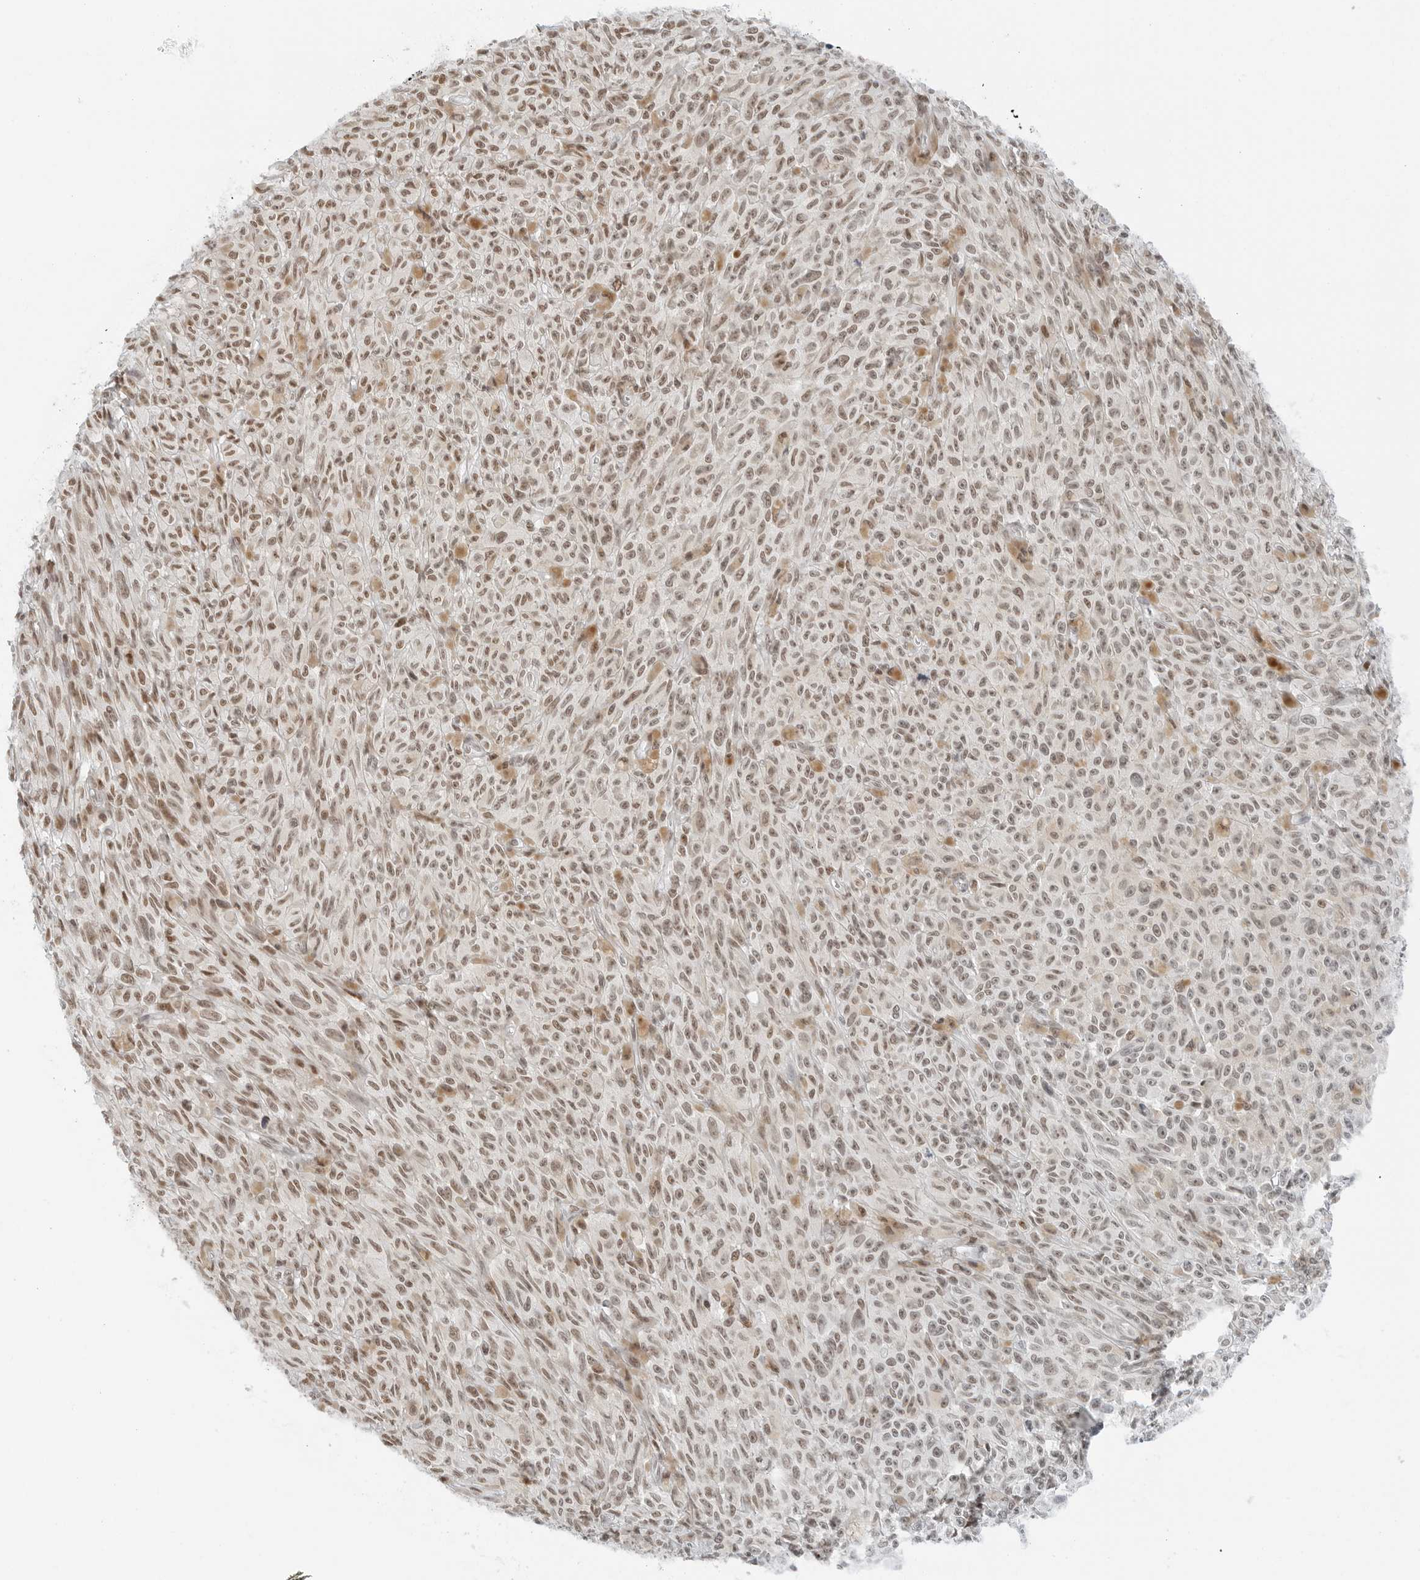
{"staining": {"intensity": "weak", "quantity": ">75%", "location": "nuclear"}, "tissue": "melanoma", "cell_type": "Tumor cells", "image_type": "cancer", "snomed": [{"axis": "morphology", "description": "Malignant melanoma, NOS"}, {"axis": "topography", "description": "Skin"}], "caption": "The micrograph displays immunohistochemical staining of malignant melanoma. There is weak nuclear expression is appreciated in approximately >75% of tumor cells. (Stains: DAB in brown, nuclei in blue, Microscopy: brightfield microscopy at high magnification).", "gene": "CRTC2", "patient": {"sex": "female", "age": 82}}